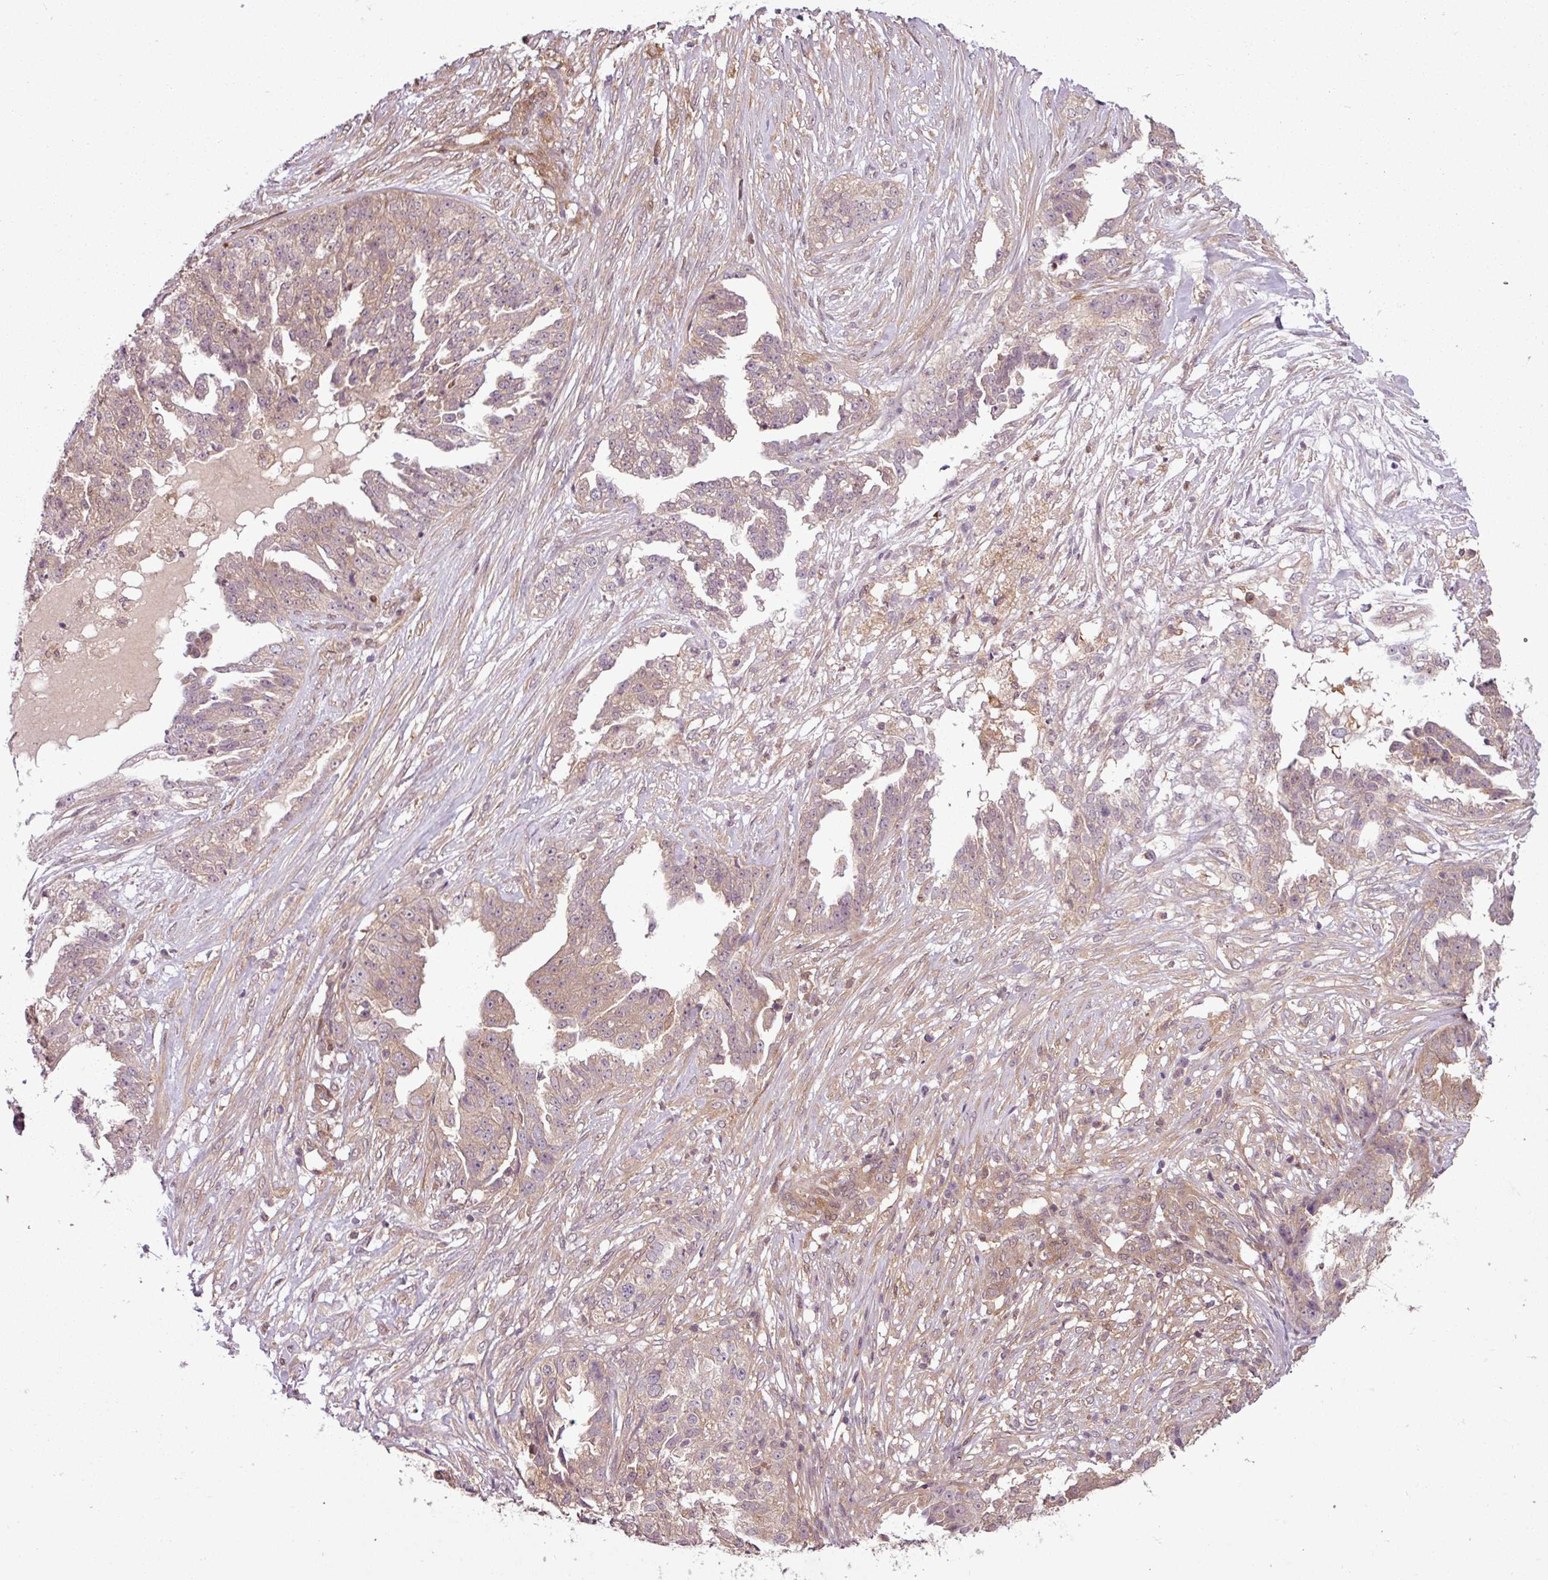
{"staining": {"intensity": "weak", "quantity": "25%-75%", "location": "cytoplasmic/membranous"}, "tissue": "ovarian cancer", "cell_type": "Tumor cells", "image_type": "cancer", "snomed": [{"axis": "morphology", "description": "Cystadenocarcinoma, serous, NOS"}, {"axis": "topography", "description": "Ovary"}], "caption": "Serous cystadenocarcinoma (ovarian) tissue reveals weak cytoplasmic/membranous expression in approximately 25%-75% of tumor cells, visualized by immunohistochemistry.", "gene": "SH3BGRL", "patient": {"sex": "female", "age": 58}}